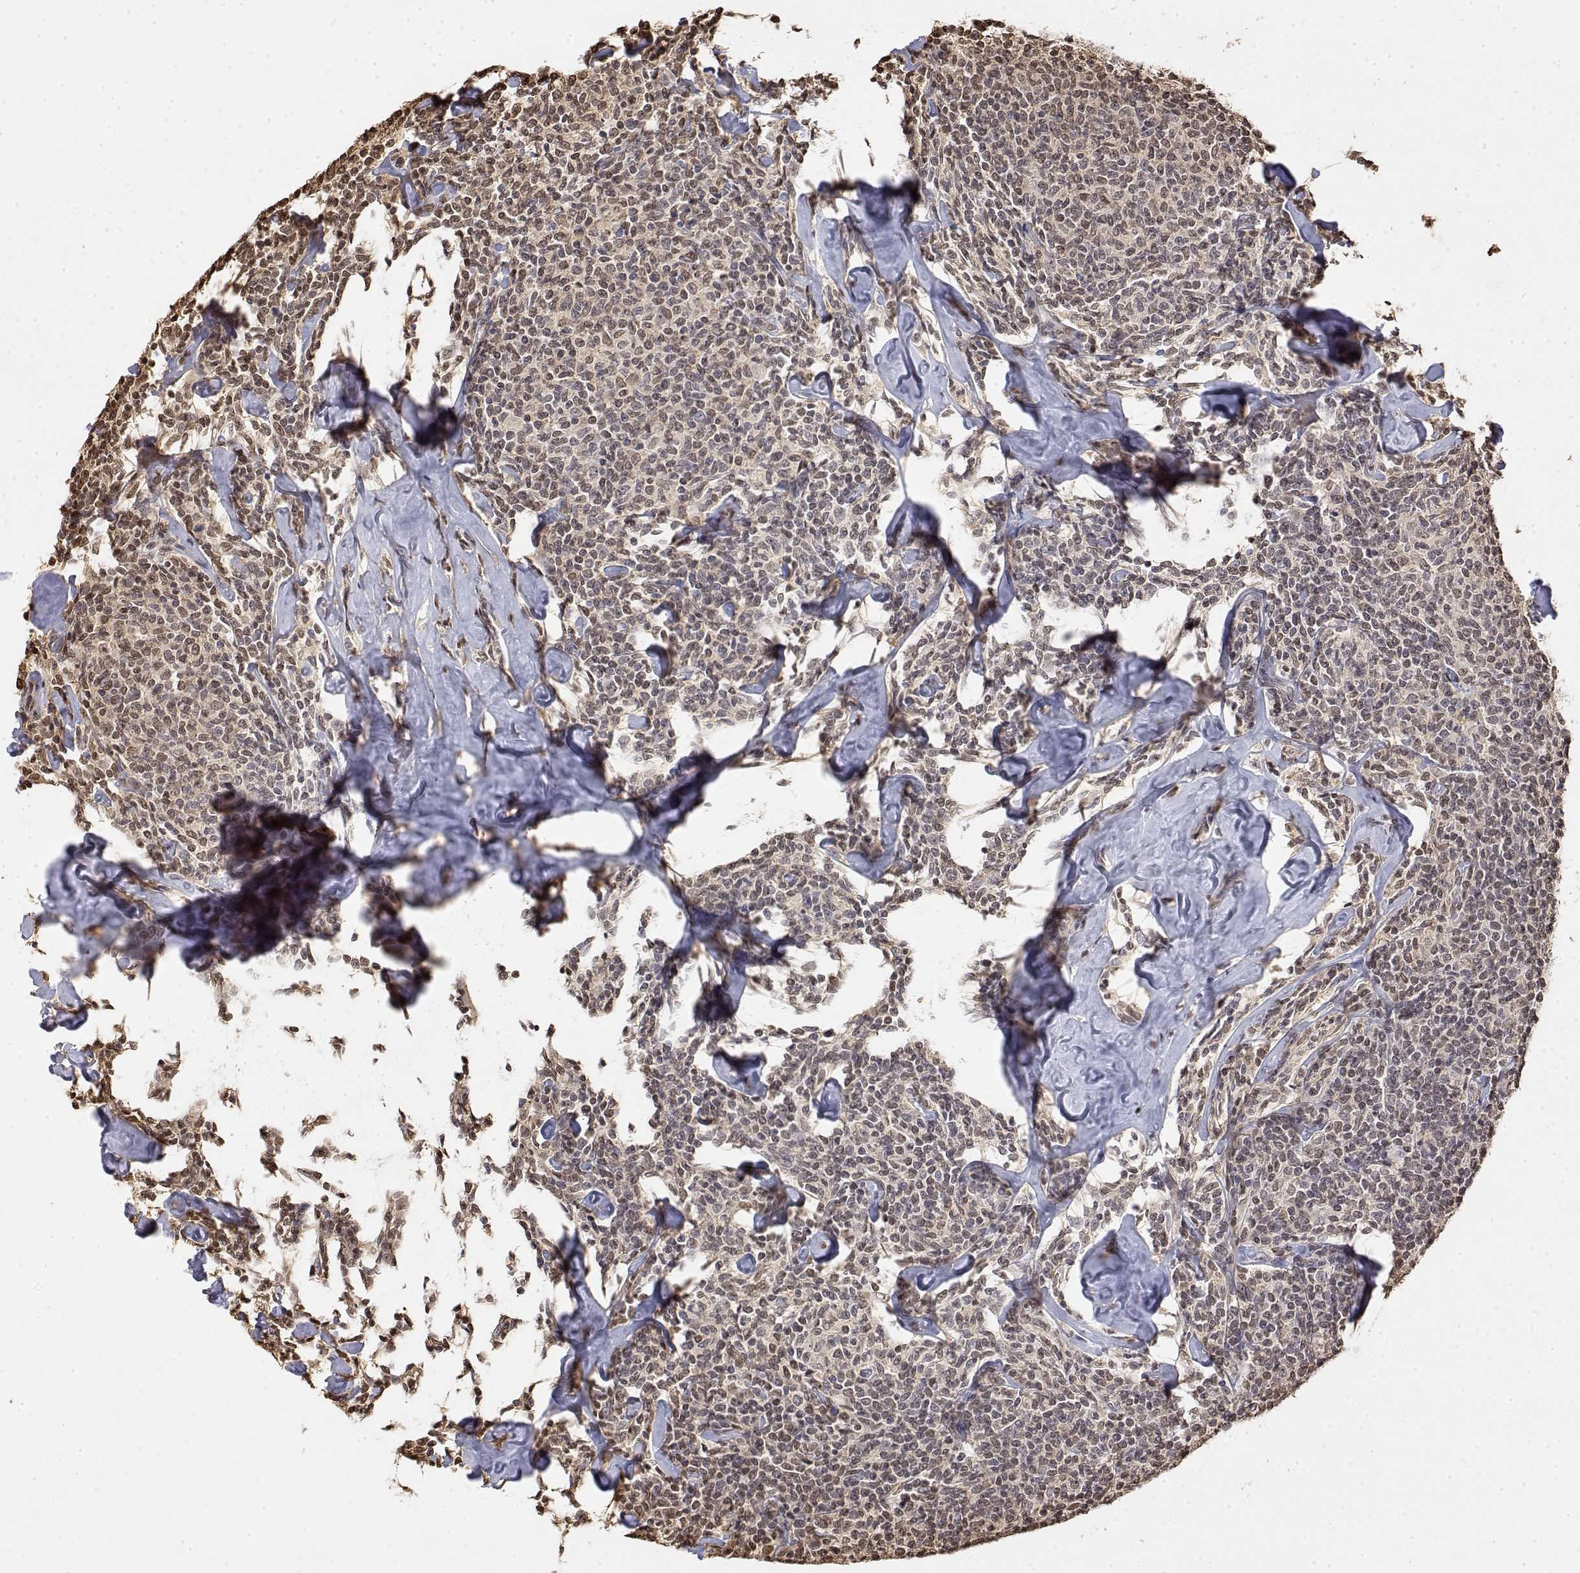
{"staining": {"intensity": "weak", "quantity": ">75%", "location": "nuclear"}, "tissue": "lymphoma", "cell_type": "Tumor cells", "image_type": "cancer", "snomed": [{"axis": "morphology", "description": "Malignant lymphoma, non-Hodgkin's type, Low grade"}, {"axis": "topography", "description": "Lymph node"}], "caption": "Protein staining demonstrates weak nuclear positivity in about >75% of tumor cells in lymphoma.", "gene": "TPI1", "patient": {"sex": "female", "age": 56}}